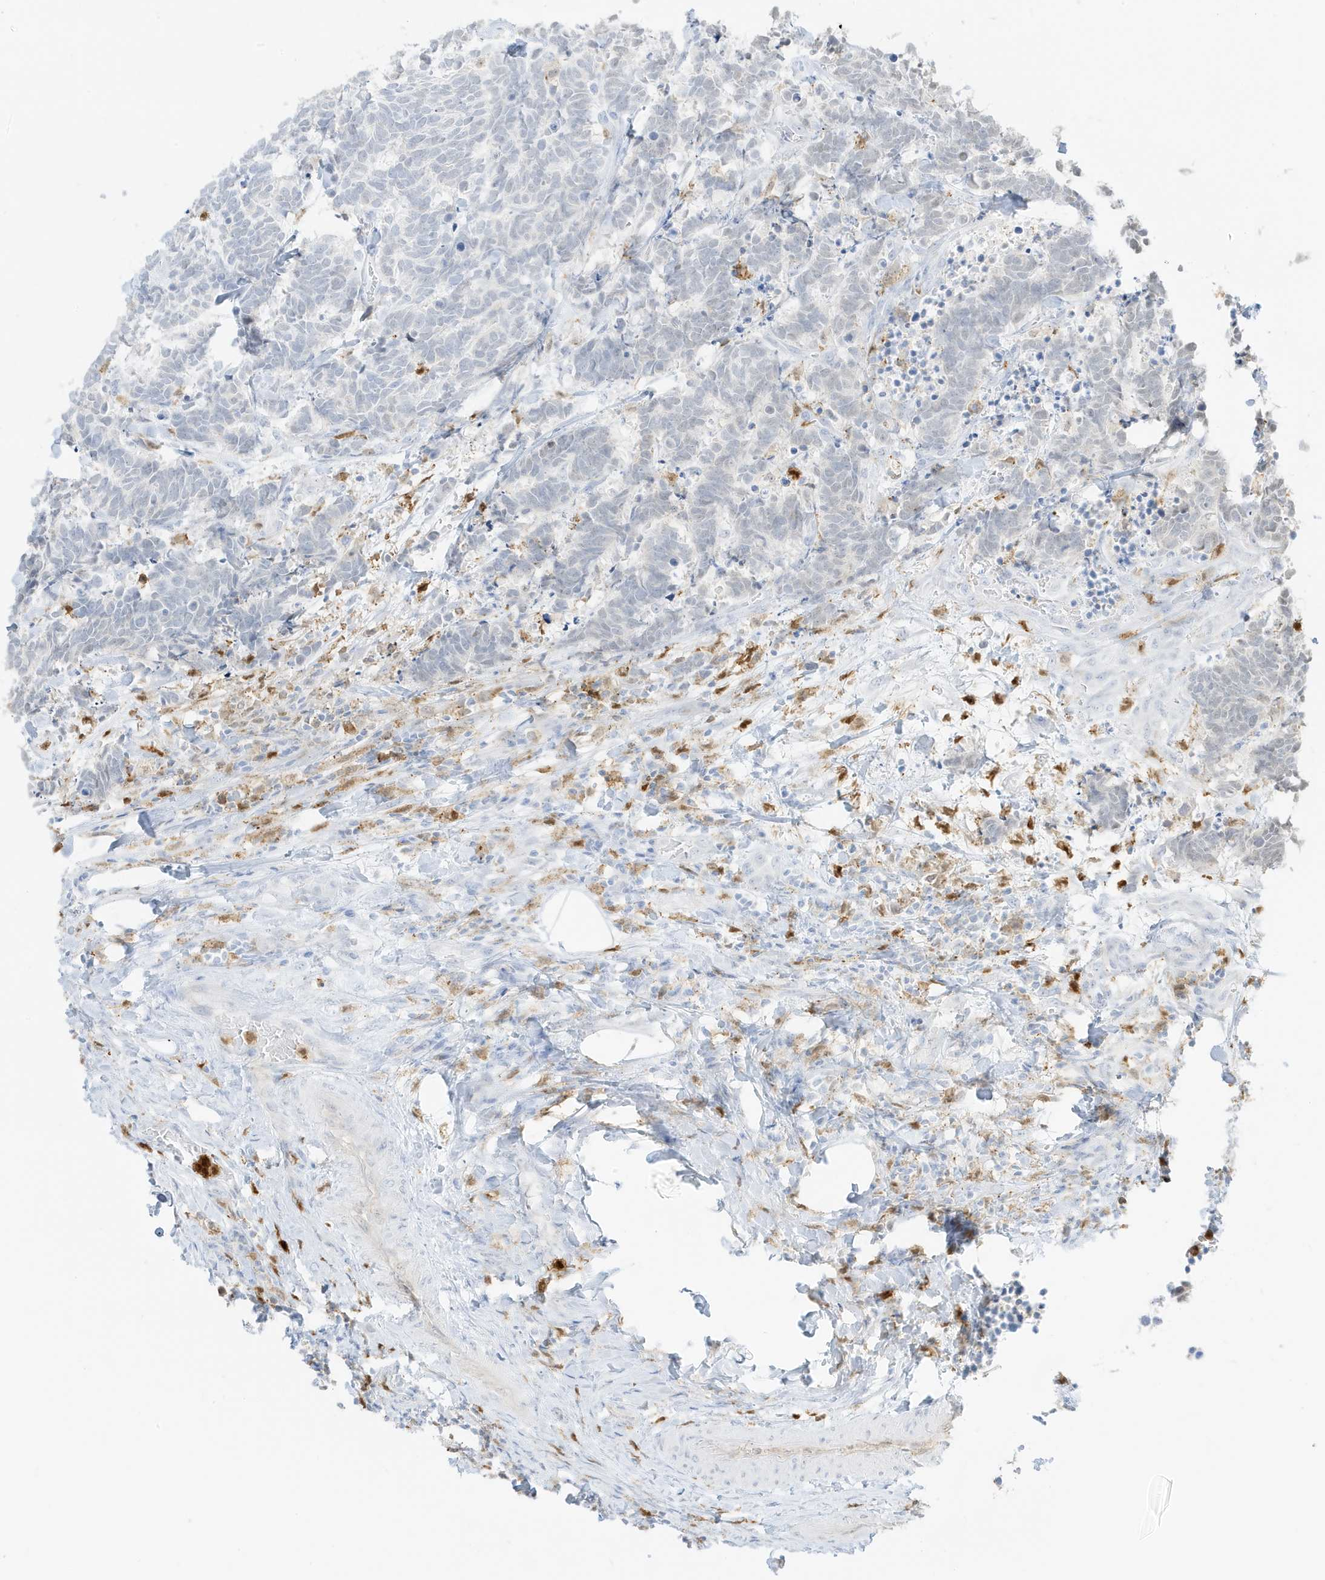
{"staining": {"intensity": "negative", "quantity": "none", "location": "none"}, "tissue": "carcinoid", "cell_type": "Tumor cells", "image_type": "cancer", "snomed": [{"axis": "morphology", "description": "Carcinoma, NOS"}, {"axis": "morphology", "description": "Carcinoid, malignant, NOS"}, {"axis": "topography", "description": "Urinary bladder"}], "caption": "Photomicrograph shows no protein expression in tumor cells of carcinoid tissue.", "gene": "GCA", "patient": {"sex": "male", "age": 57}}